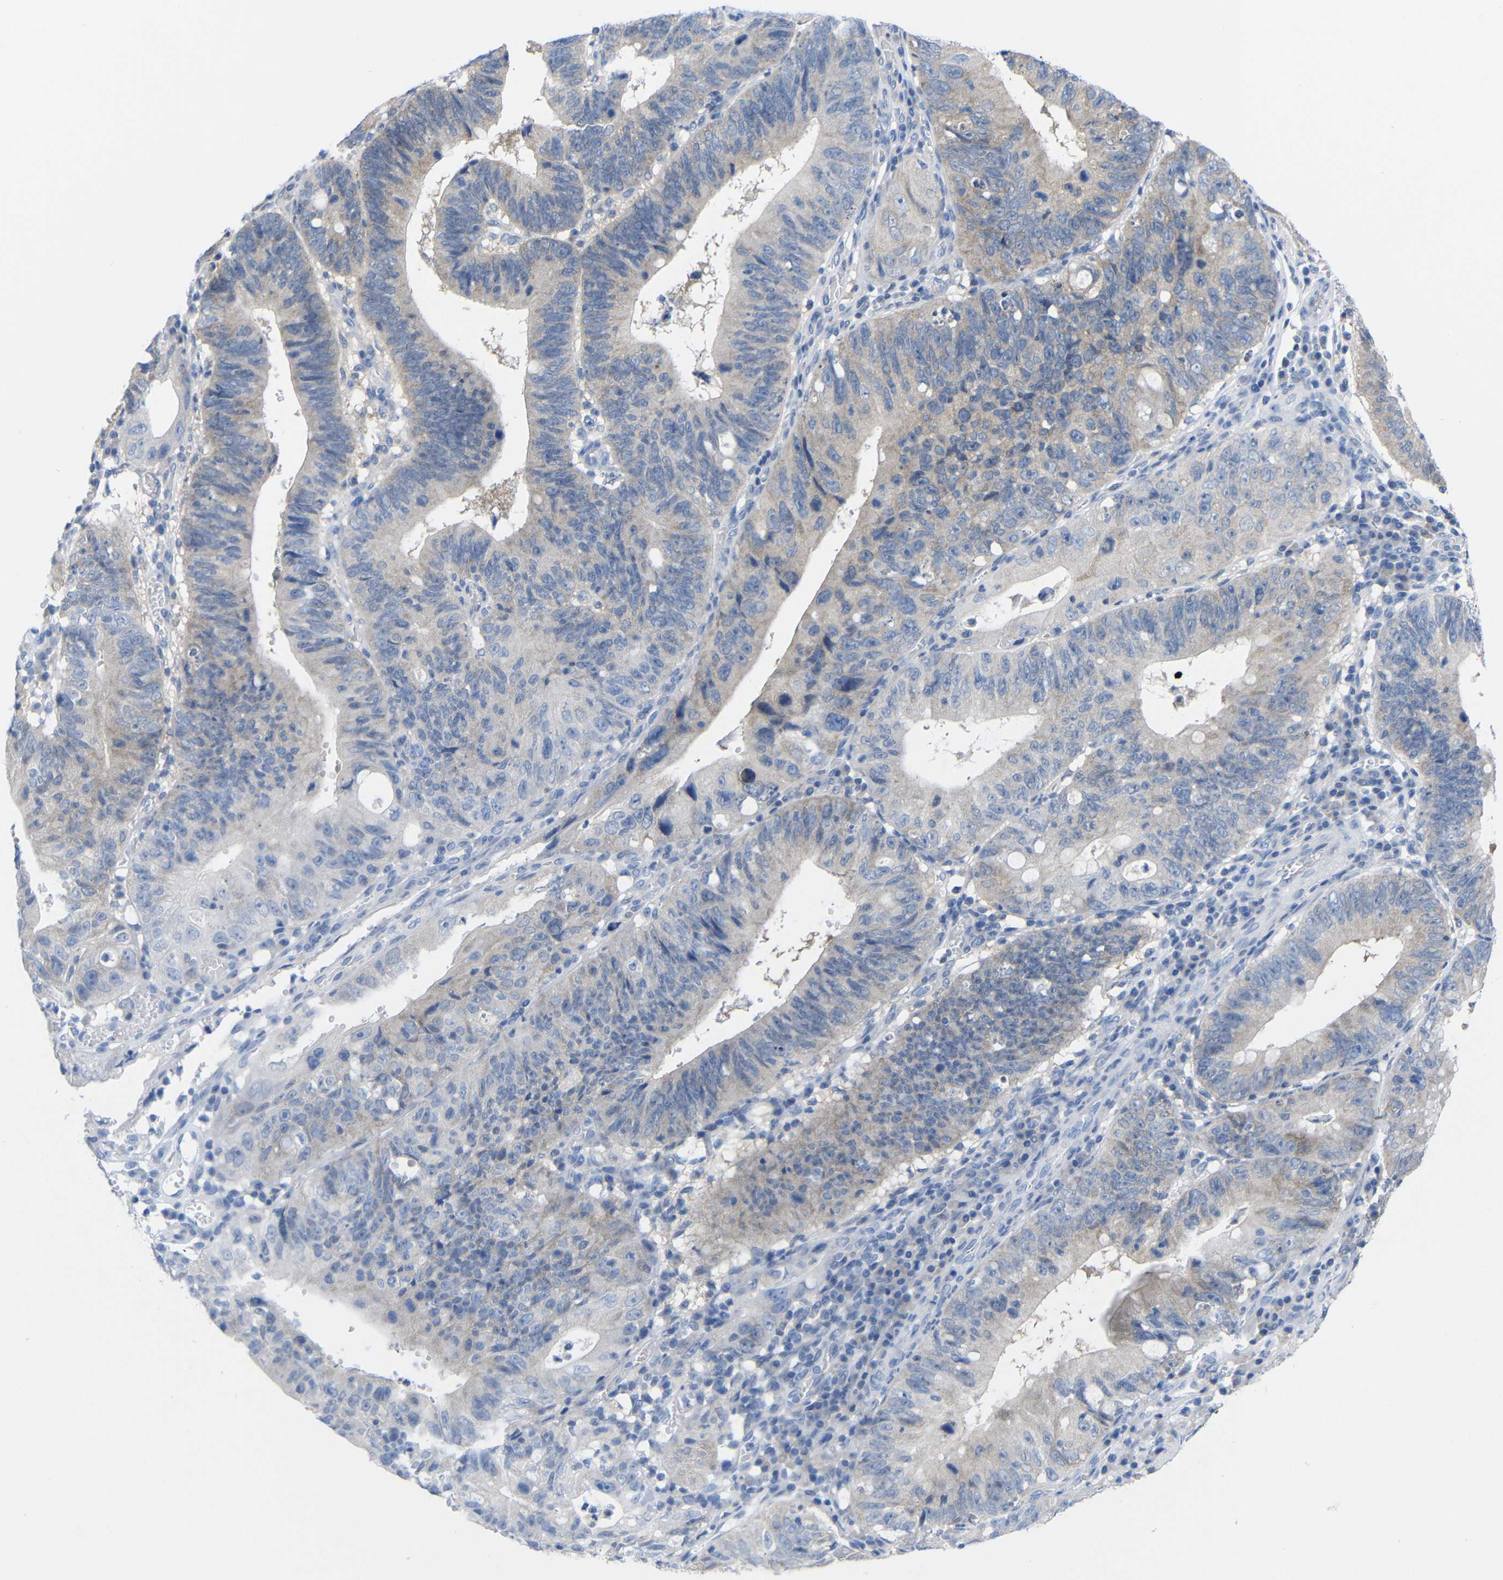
{"staining": {"intensity": "negative", "quantity": "none", "location": "none"}, "tissue": "stomach cancer", "cell_type": "Tumor cells", "image_type": "cancer", "snomed": [{"axis": "morphology", "description": "Adenocarcinoma, NOS"}, {"axis": "topography", "description": "Stomach"}], "caption": "There is no significant expression in tumor cells of stomach cancer (adenocarcinoma). (DAB immunohistochemistry, high magnification).", "gene": "PEBP1", "patient": {"sex": "male", "age": 59}}